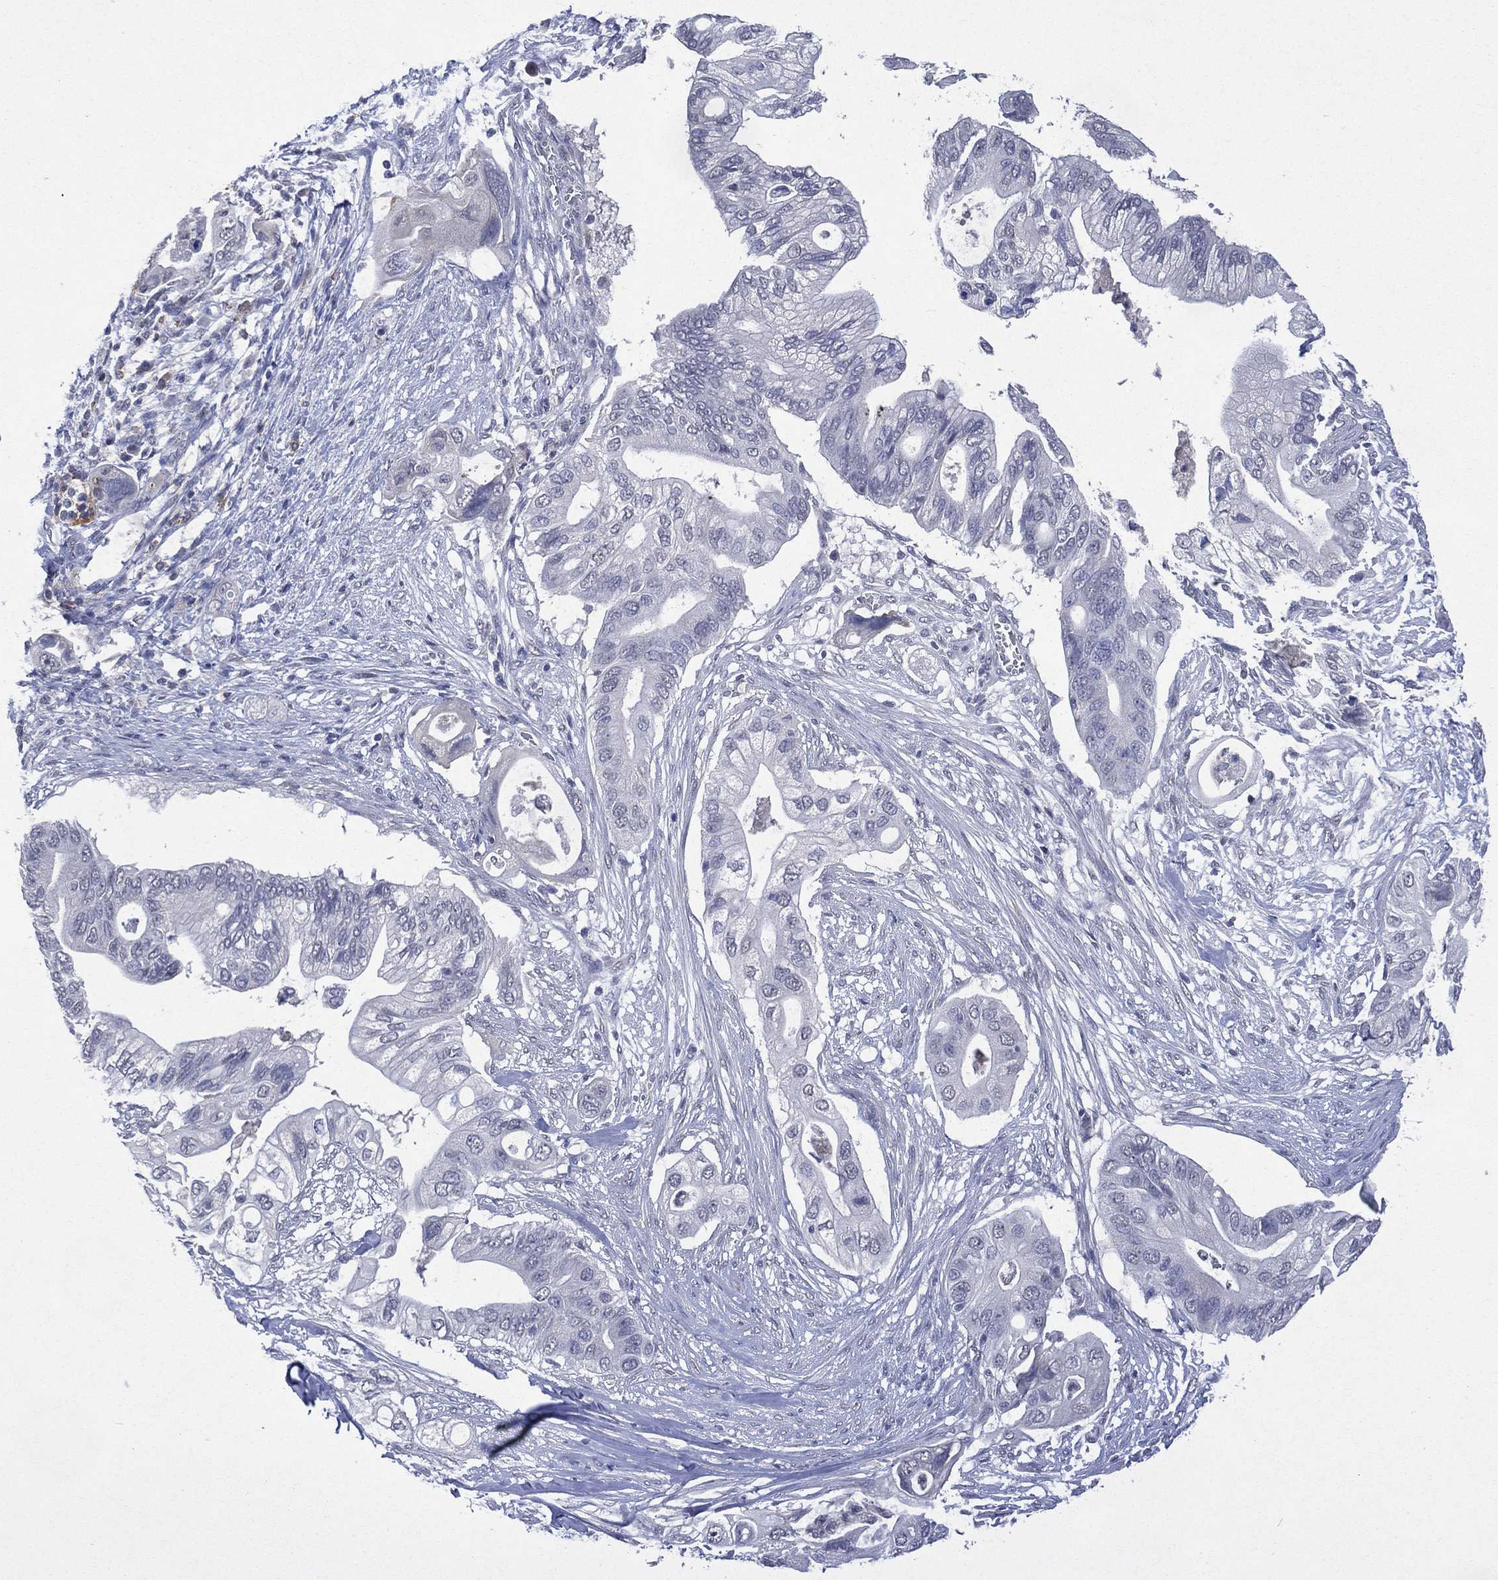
{"staining": {"intensity": "negative", "quantity": "none", "location": "none"}, "tissue": "pancreatic cancer", "cell_type": "Tumor cells", "image_type": "cancer", "snomed": [{"axis": "morphology", "description": "Adenocarcinoma, NOS"}, {"axis": "topography", "description": "Pancreas"}], "caption": "Micrograph shows no significant protein positivity in tumor cells of pancreatic cancer (adenocarcinoma).", "gene": "ASB10", "patient": {"sex": "female", "age": 72}}